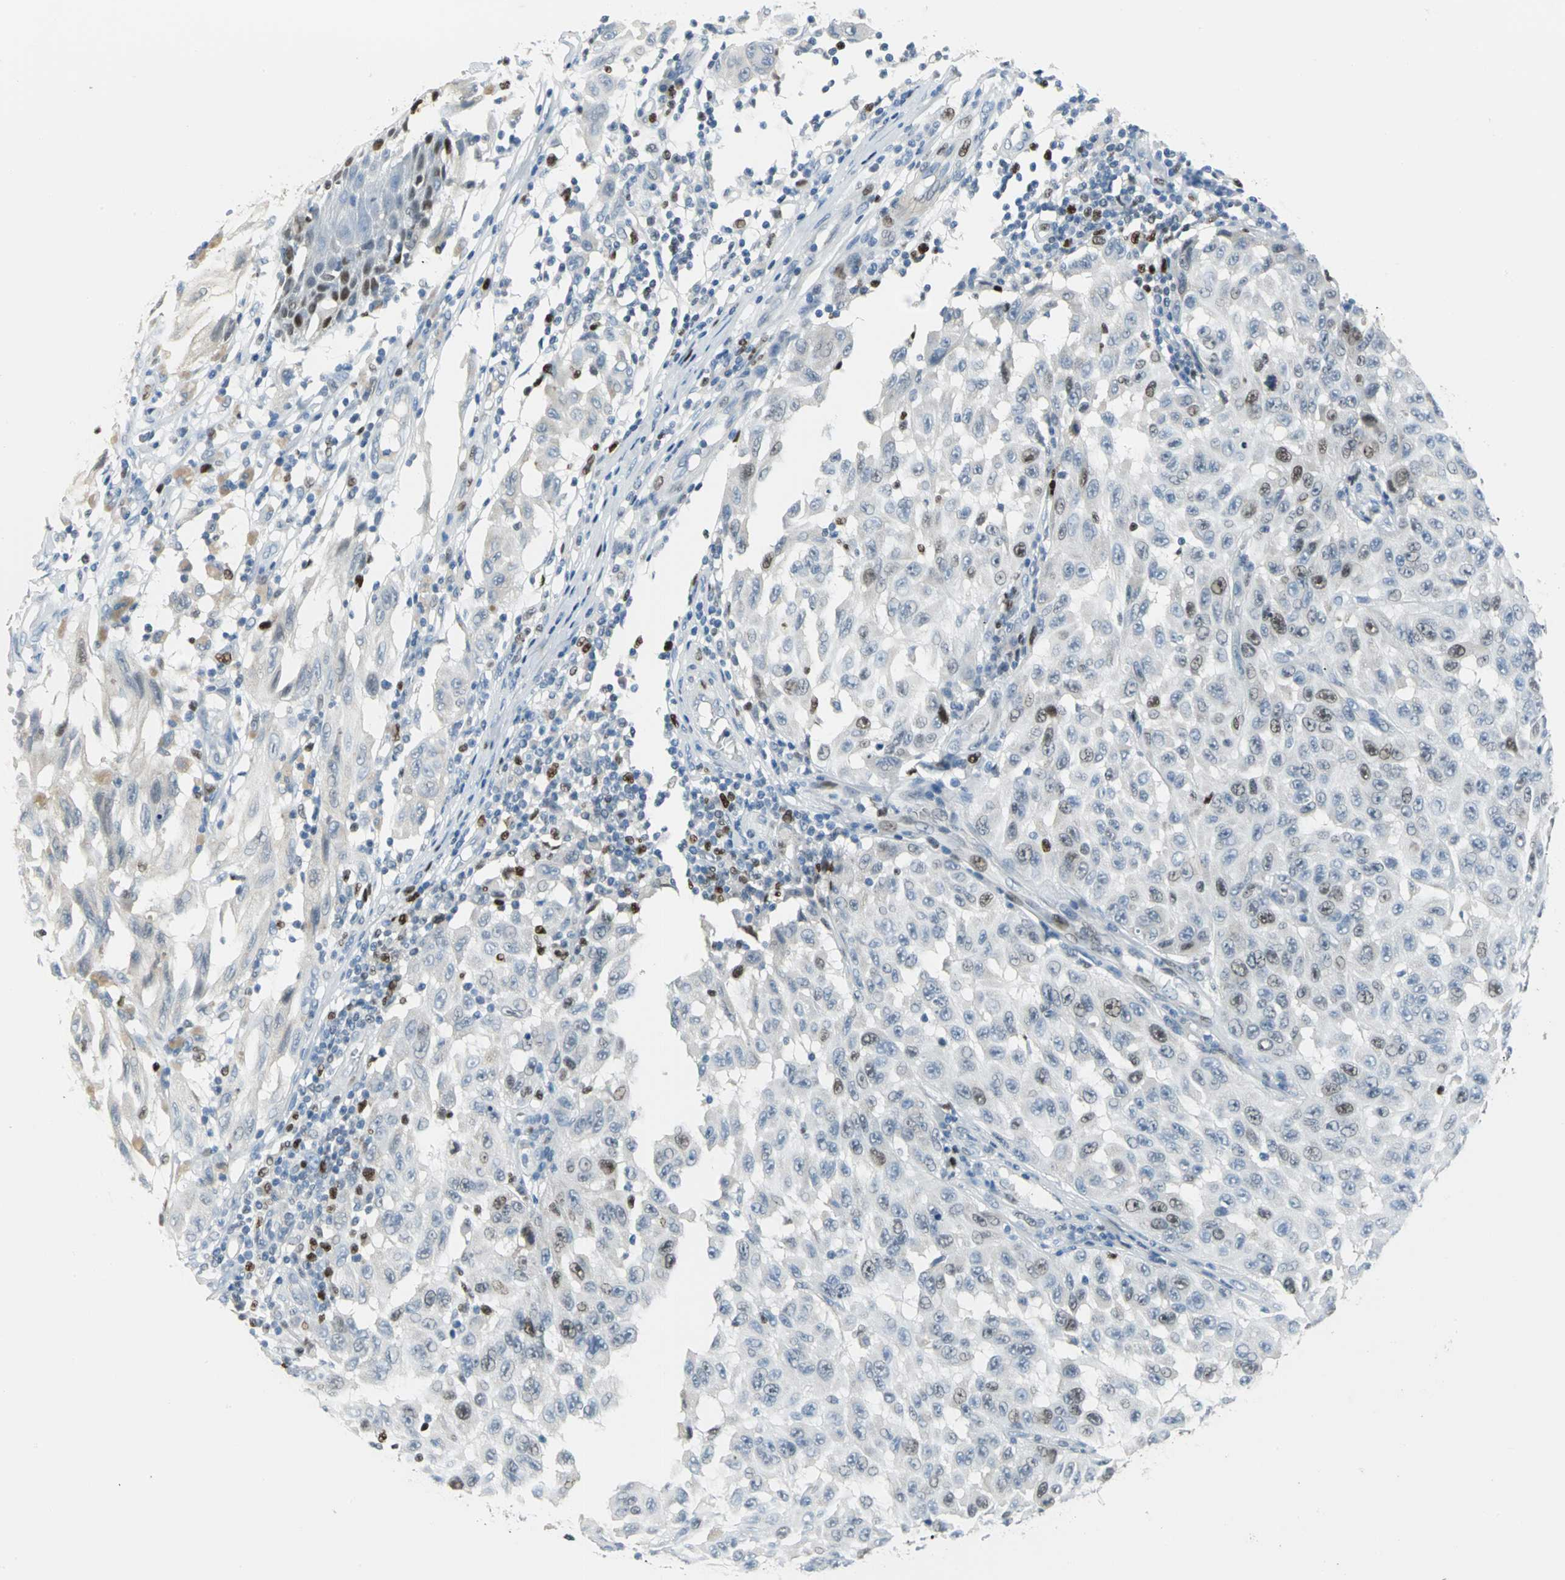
{"staining": {"intensity": "moderate", "quantity": "<25%", "location": "nuclear"}, "tissue": "melanoma", "cell_type": "Tumor cells", "image_type": "cancer", "snomed": [{"axis": "morphology", "description": "Malignant melanoma, NOS"}, {"axis": "topography", "description": "Skin"}], "caption": "Immunohistochemical staining of human malignant melanoma exhibits low levels of moderate nuclear protein expression in about <25% of tumor cells.", "gene": "MCM3", "patient": {"sex": "male", "age": 30}}